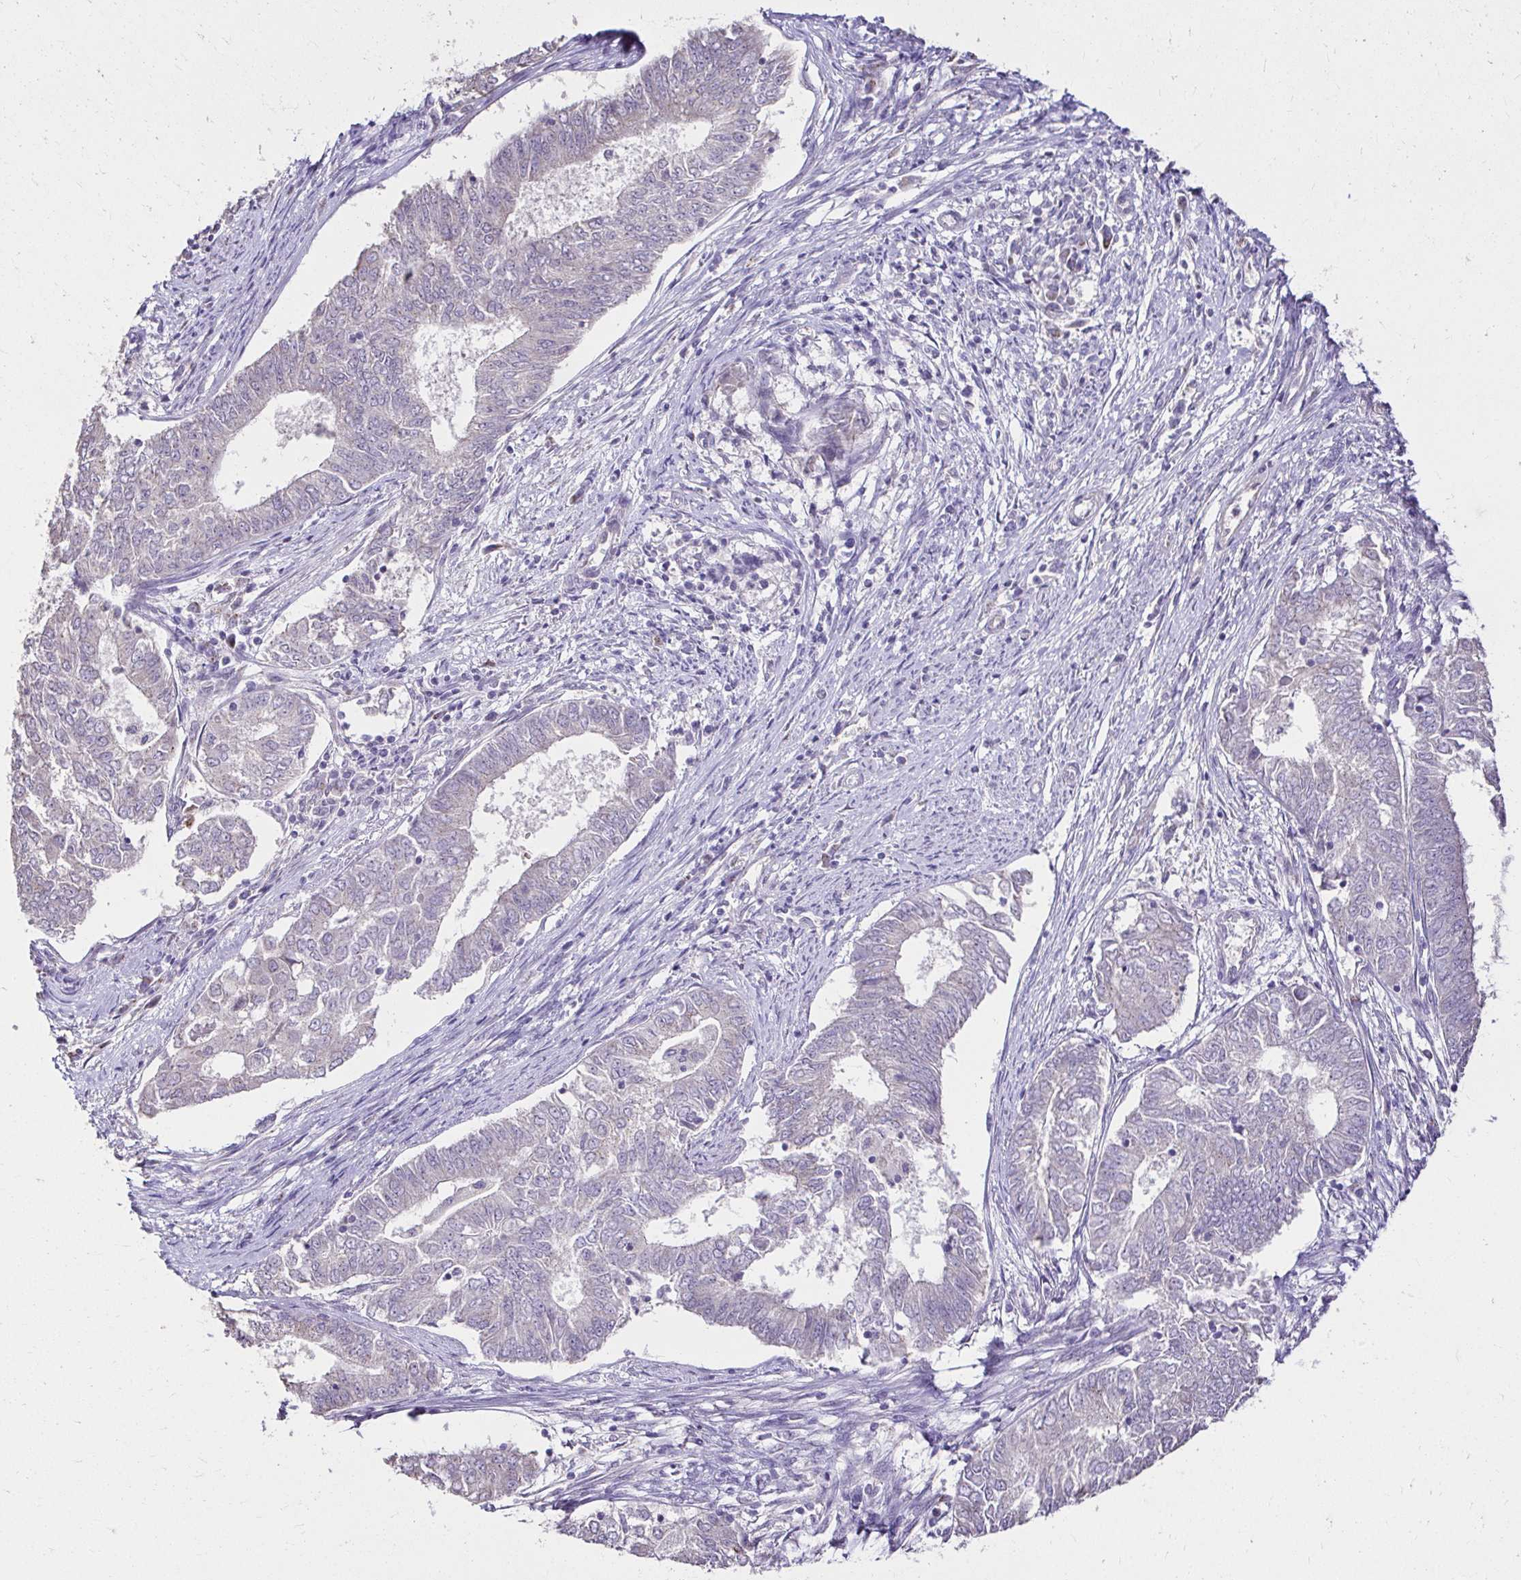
{"staining": {"intensity": "negative", "quantity": "none", "location": "none"}, "tissue": "endometrial cancer", "cell_type": "Tumor cells", "image_type": "cancer", "snomed": [{"axis": "morphology", "description": "Adenocarcinoma, NOS"}, {"axis": "topography", "description": "Endometrium"}], "caption": "Immunohistochemistry micrograph of human endometrial cancer (adenocarcinoma) stained for a protein (brown), which demonstrates no staining in tumor cells. The staining is performed using DAB (3,3'-diaminobenzidine) brown chromogen with nuclei counter-stained in using hematoxylin.", "gene": "KIAA1210", "patient": {"sex": "female", "age": 62}}